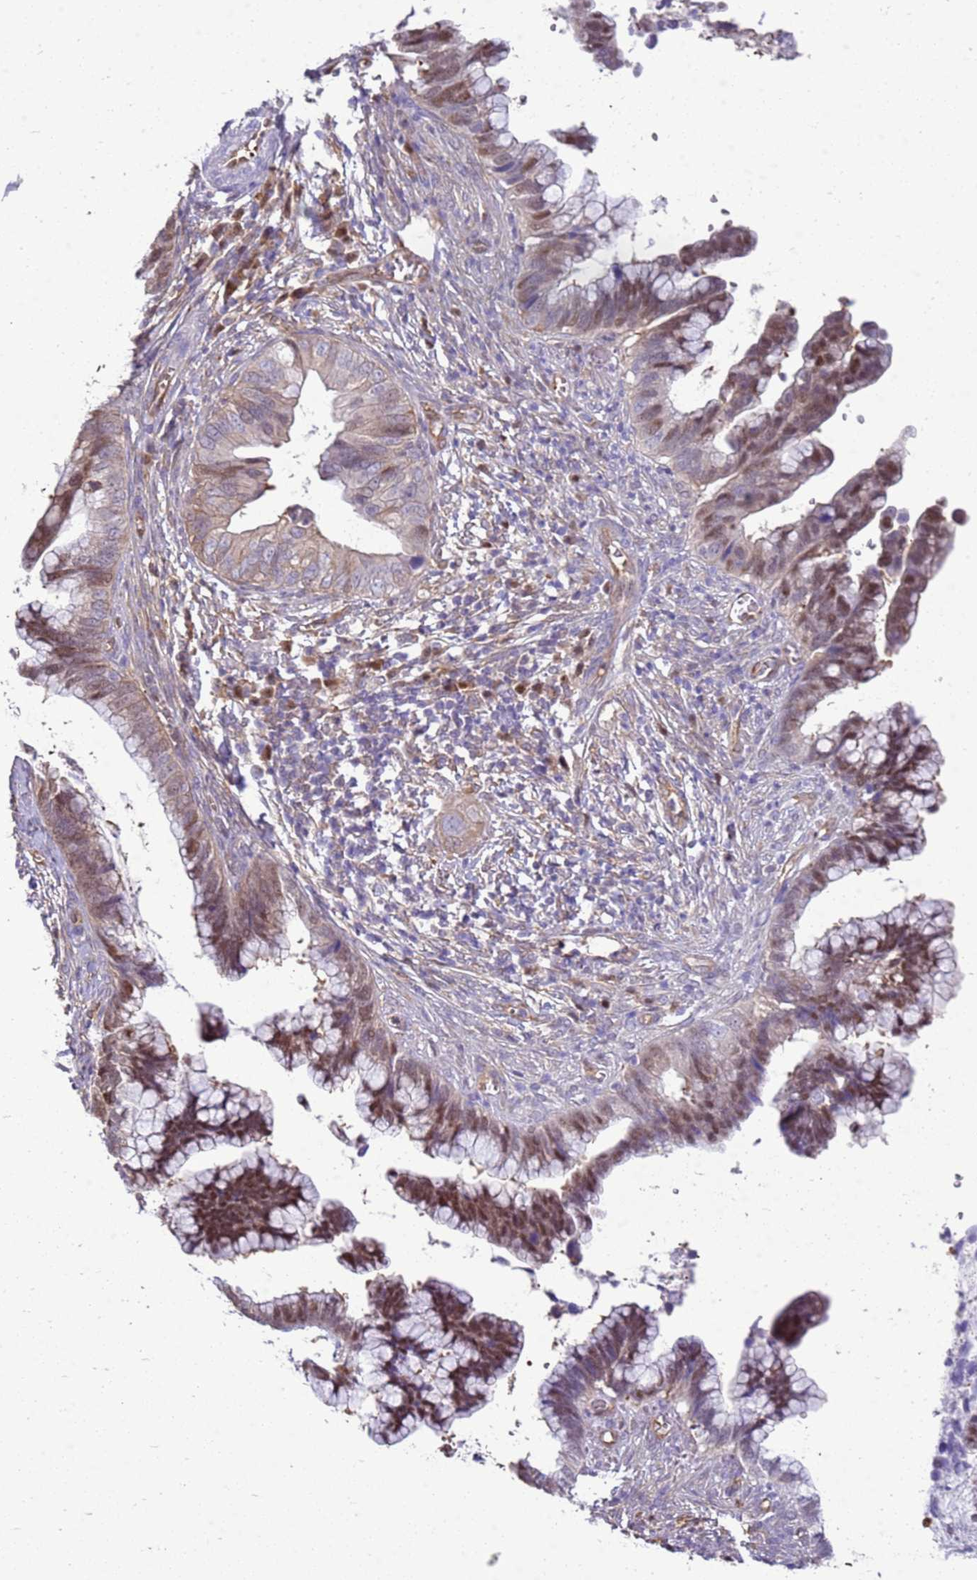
{"staining": {"intensity": "moderate", "quantity": "25%-75%", "location": "cytoplasmic/membranous,nuclear"}, "tissue": "cervical cancer", "cell_type": "Tumor cells", "image_type": "cancer", "snomed": [{"axis": "morphology", "description": "Adenocarcinoma, NOS"}, {"axis": "topography", "description": "Cervix"}], "caption": "The image demonstrates staining of adenocarcinoma (cervical), revealing moderate cytoplasmic/membranous and nuclear protein positivity (brown color) within tumor cells. (brown staining indicates protein expression, while blue staining denotes nuclei).", "gene": "YWHAE", "patient": {"sex": "female", "age": 44}}